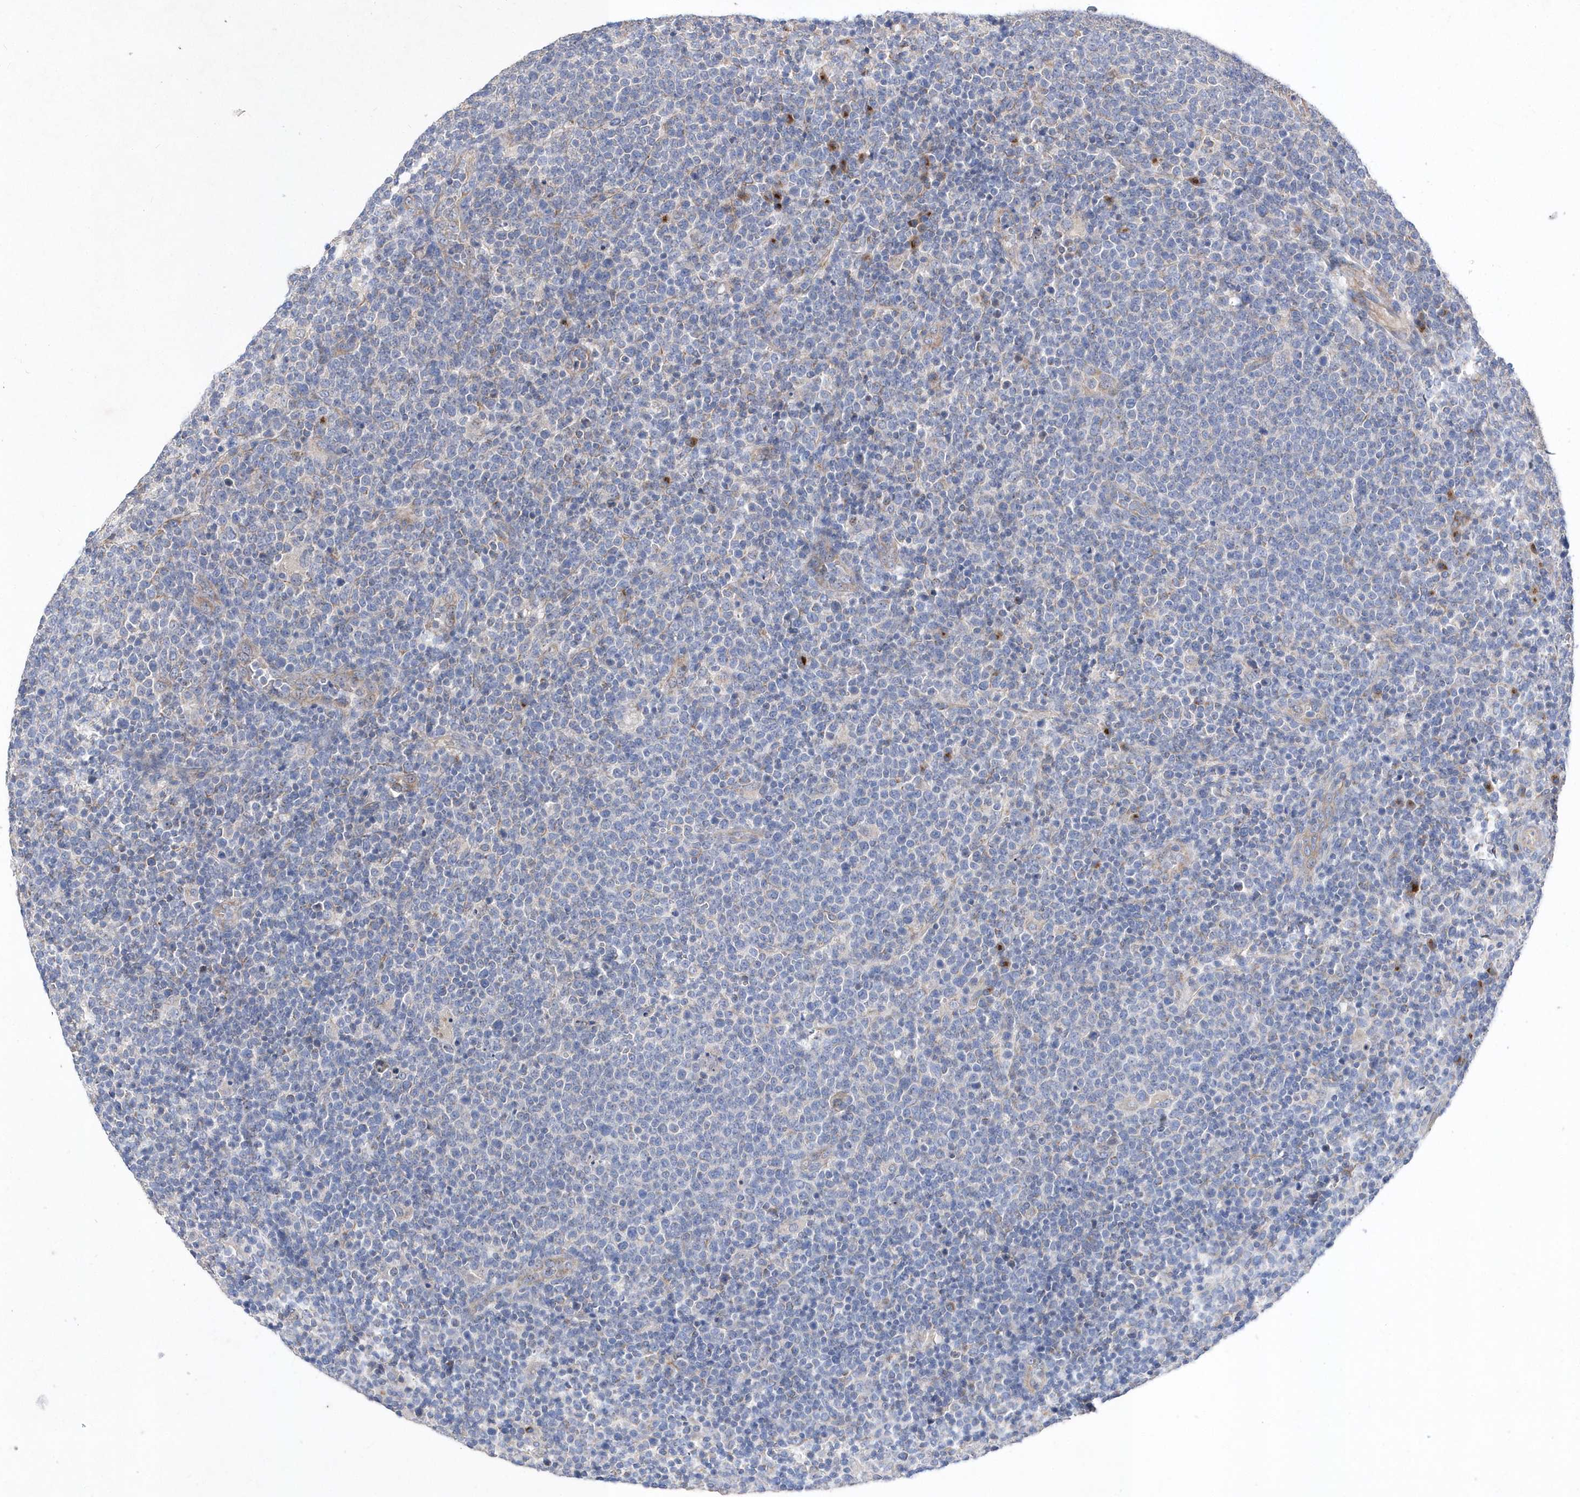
{"staining": {"intensity": "negative", "quantity": "none", "location": "none"}, "tissue": "lymphoma", "cell_type": "Tumor cells", "image_type": "cancer", "snomed": [{"axis": "morphology", "description": "Malignant lymphoma, non-Hodgkin's type, High grade"}, {"axis": "topography", "description": "Lymph node"}], "caption": "High-grade malignant lymphoma, non-Hodgkin's type stained for a protein using immunohistochemistry reveals no expression tumor cells.", "gene": "METTL8", "patient": {"sex": "male", "age": 61}}